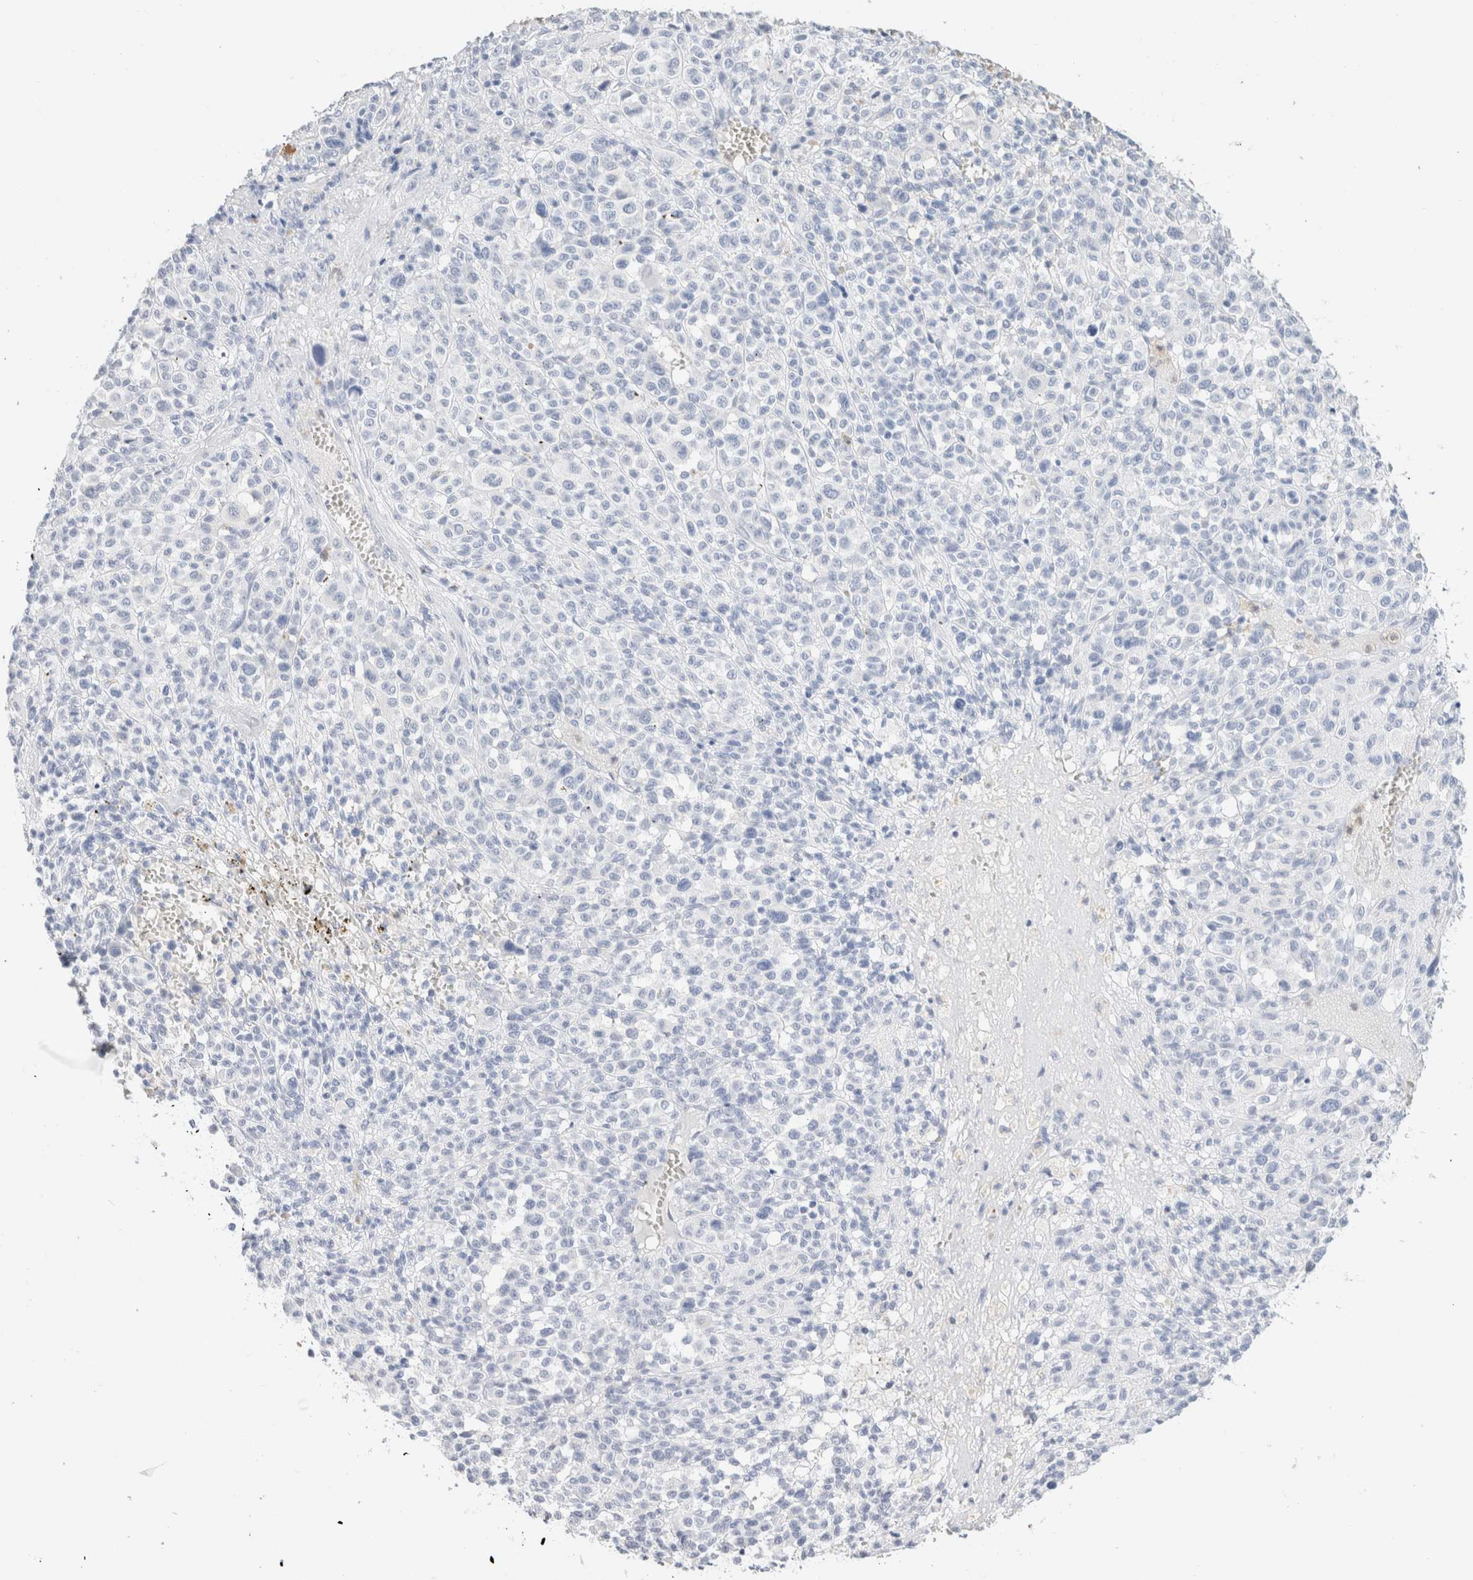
{"staining": {"intensity": "negative", "quantity": "none", "location": "none"}, "tissue": "melanoma", "cell_type": "Tumor cells", "image_type": "cancer", "snomed": [{"axis": "morphology", "description": "Malignant melanoma, Metastatic site"}, {"axis": "topography", "description": "Skin"}], "caption": "Tumor cells show no significant positivity in malignant melanoma (metastatic site).", "gene": "ARG1", "patient": {"sex": "female", "age": 74}}